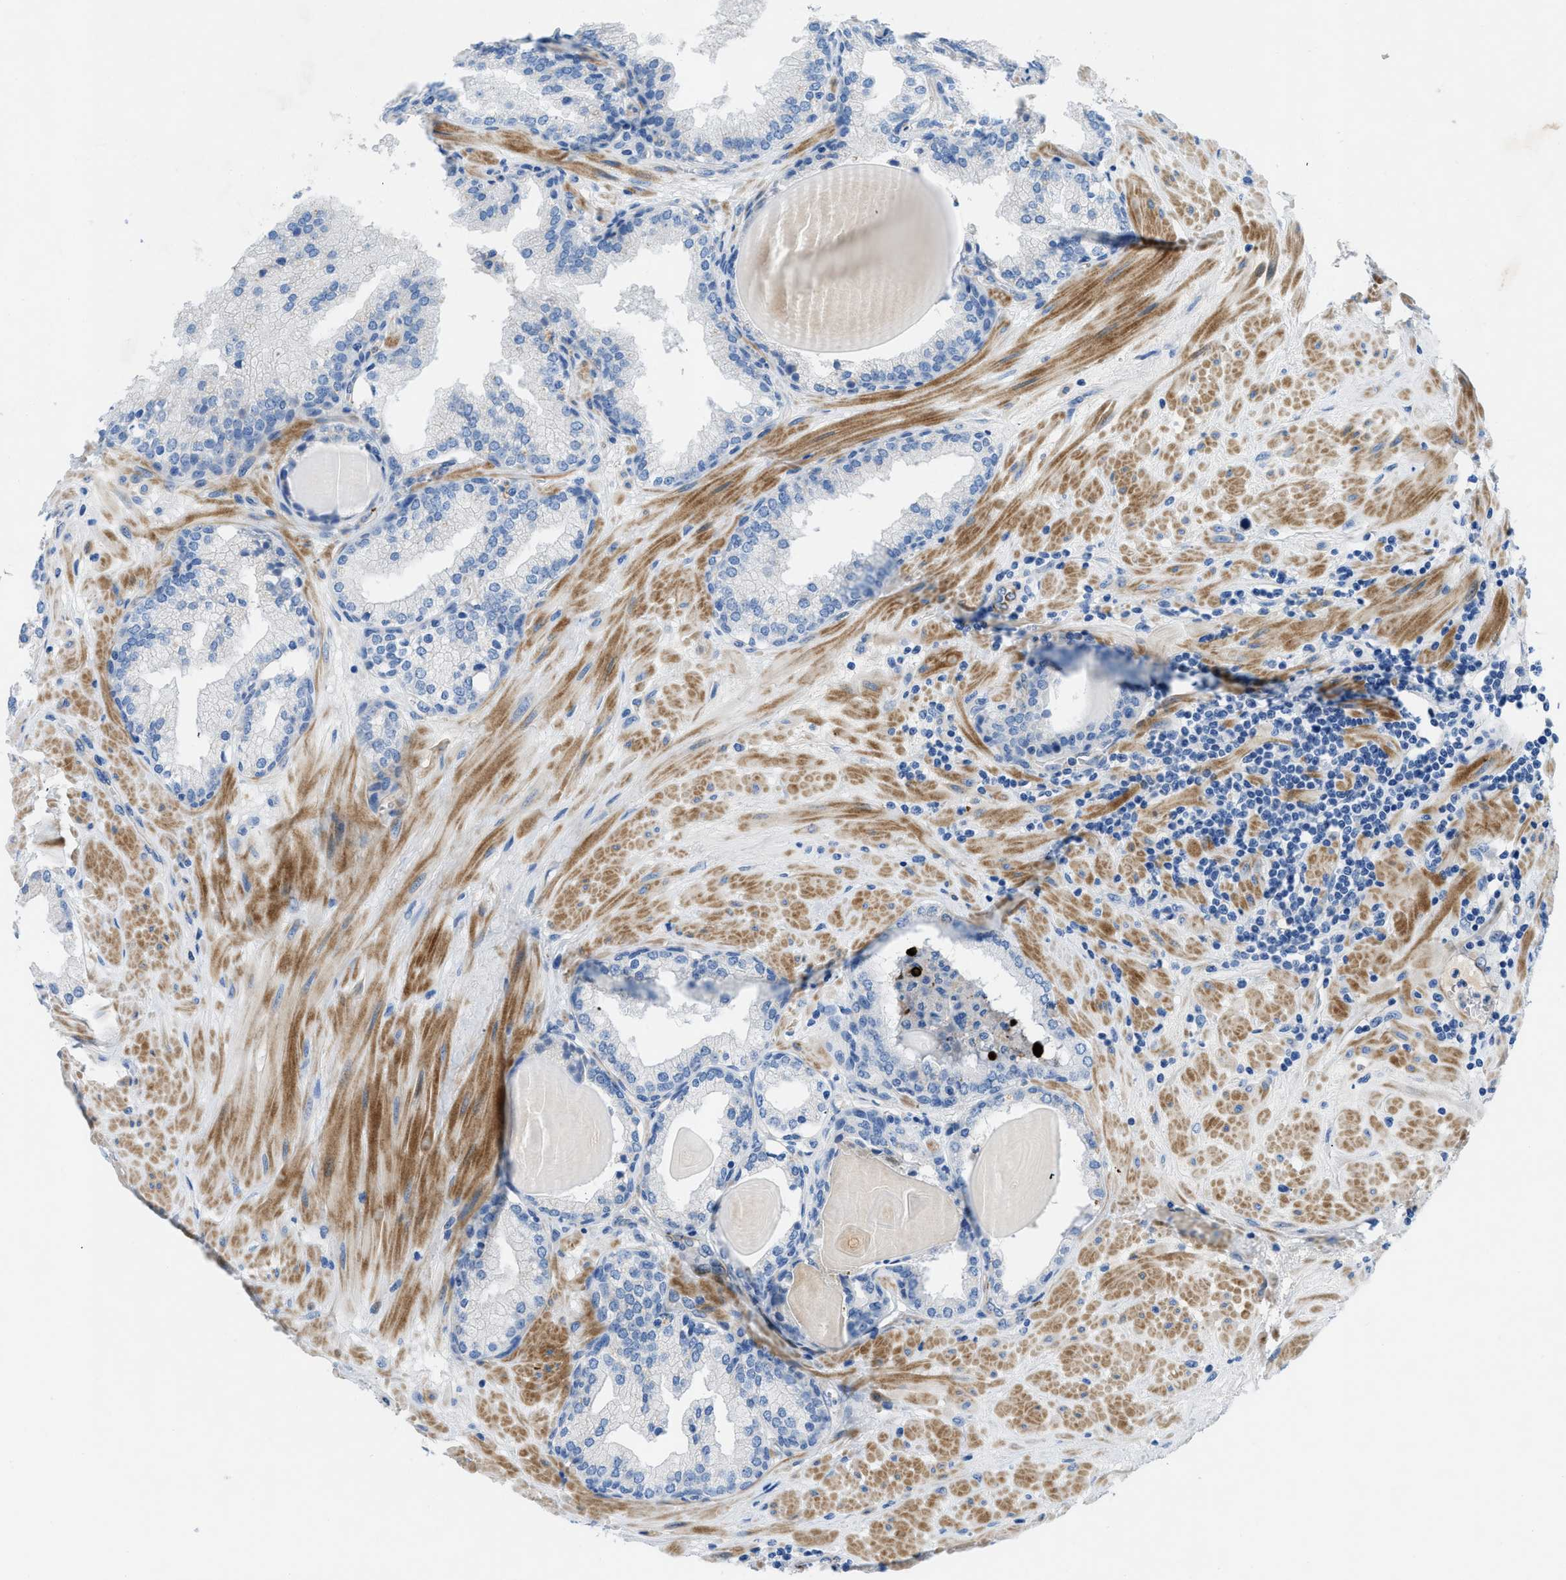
{"staining": {"intensity": "negative", "quantity": "none", "location": "none"}, "tissue": "prostate", "cell_type": "Glandular cells", "image_type": "normal", "snomed": [{"axis": "morphology", "description": "Normal tissue, NOS"}, {"axis": "topography", "description": "Prostate"}], "caption": "Glandular cells are negative for protein expression in normal human prostate. (Immunohistochemistry (ihc), brightfield microscopy, high magnification).", "gene": "XCR1", "patient": {"sex": "male", "age": 51}}